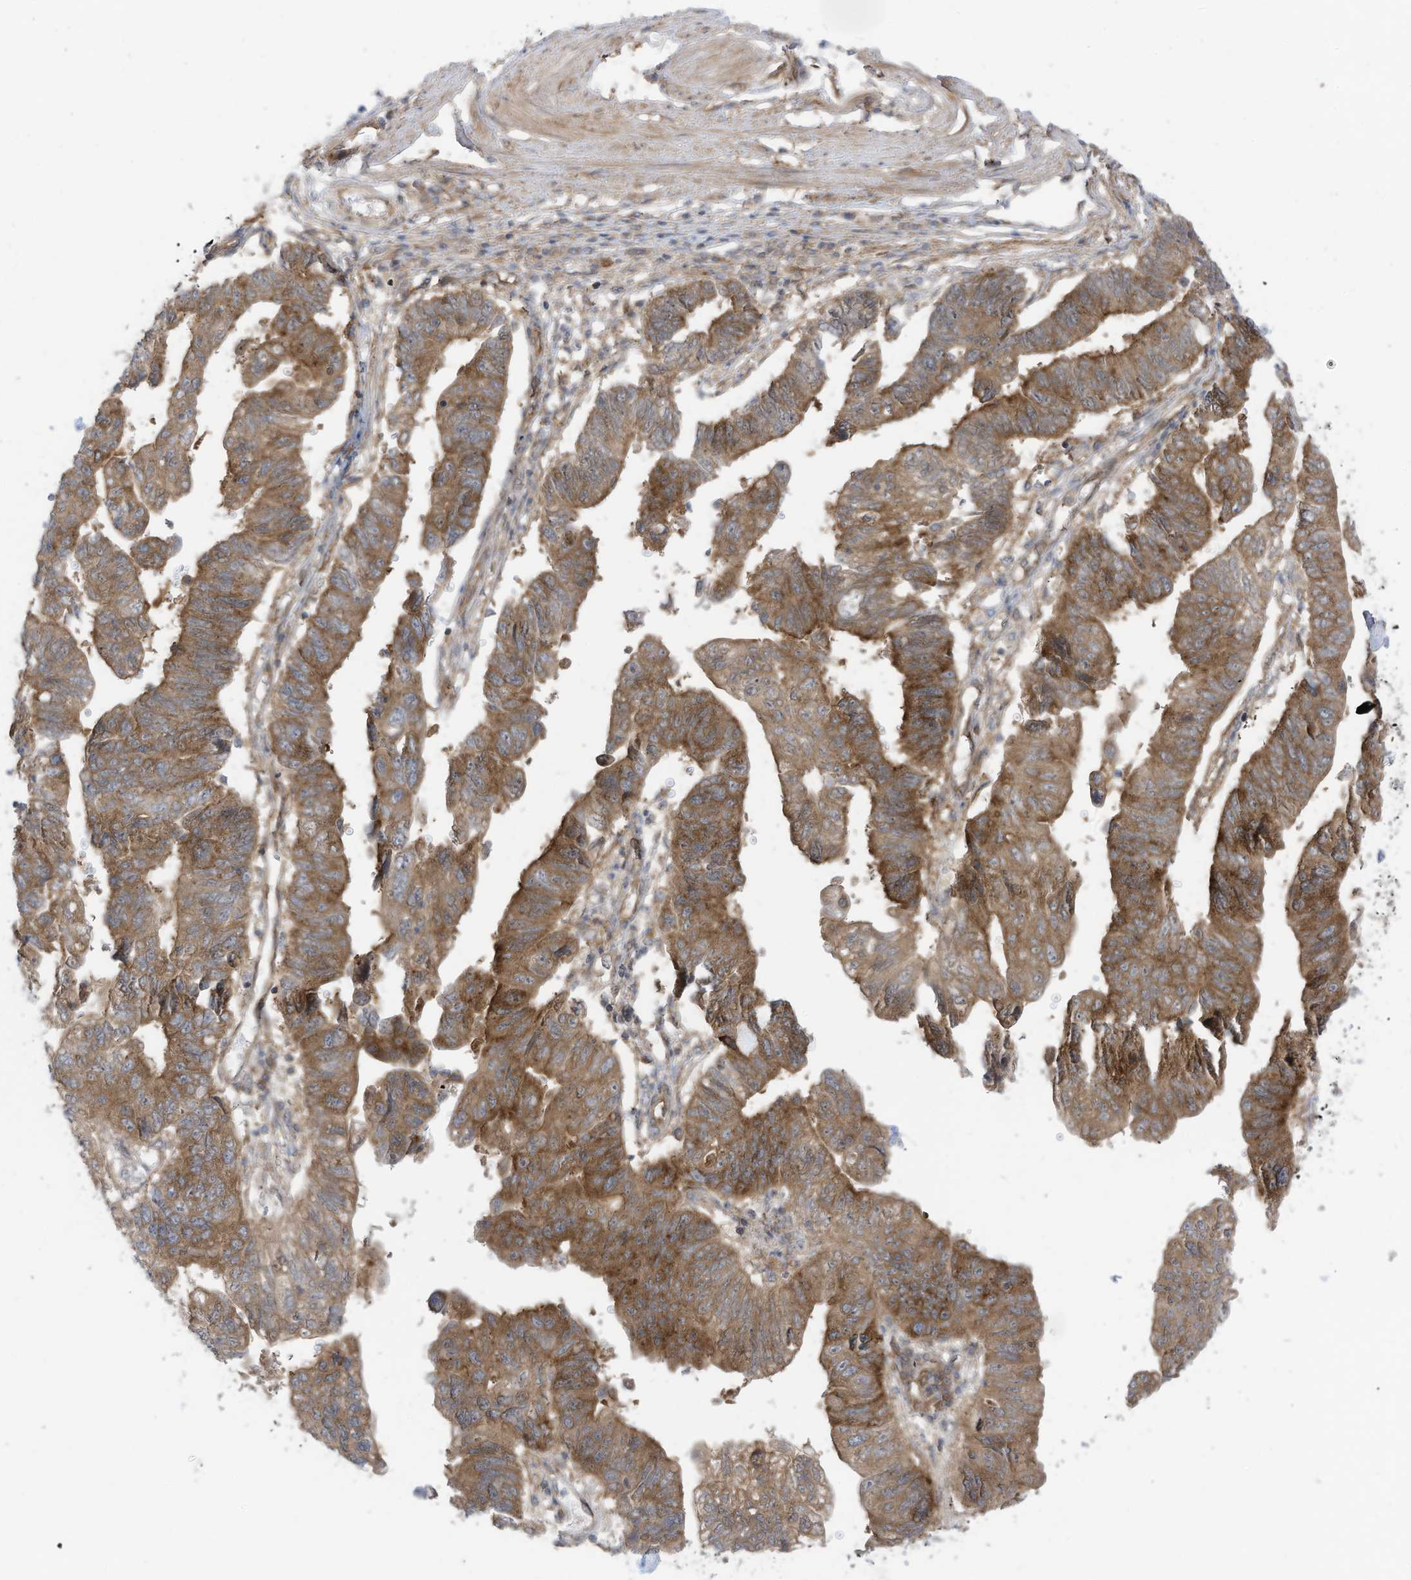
{"staining": {"intensity": "moderate", "quantity": ">75%", "location": "cytoplasmic/membranous"}, "tissue": "stomach cancer", "cell_type": "Tumor cells", "image_type": "cancer", "snomed": [{"axis": "morphology", "description": "Adenocarcinoma, NOS"}, {"axis": "topography", "description": "Stomach"}], "caption": "Immunohistochemistry (DAB) staining of human stomach cancer displays moderate cytoplasmic/membranous protein positivity in about >75% of tumor cells.", "gene": "REPS1", "patient": {"sex": "male", "age": 59}}